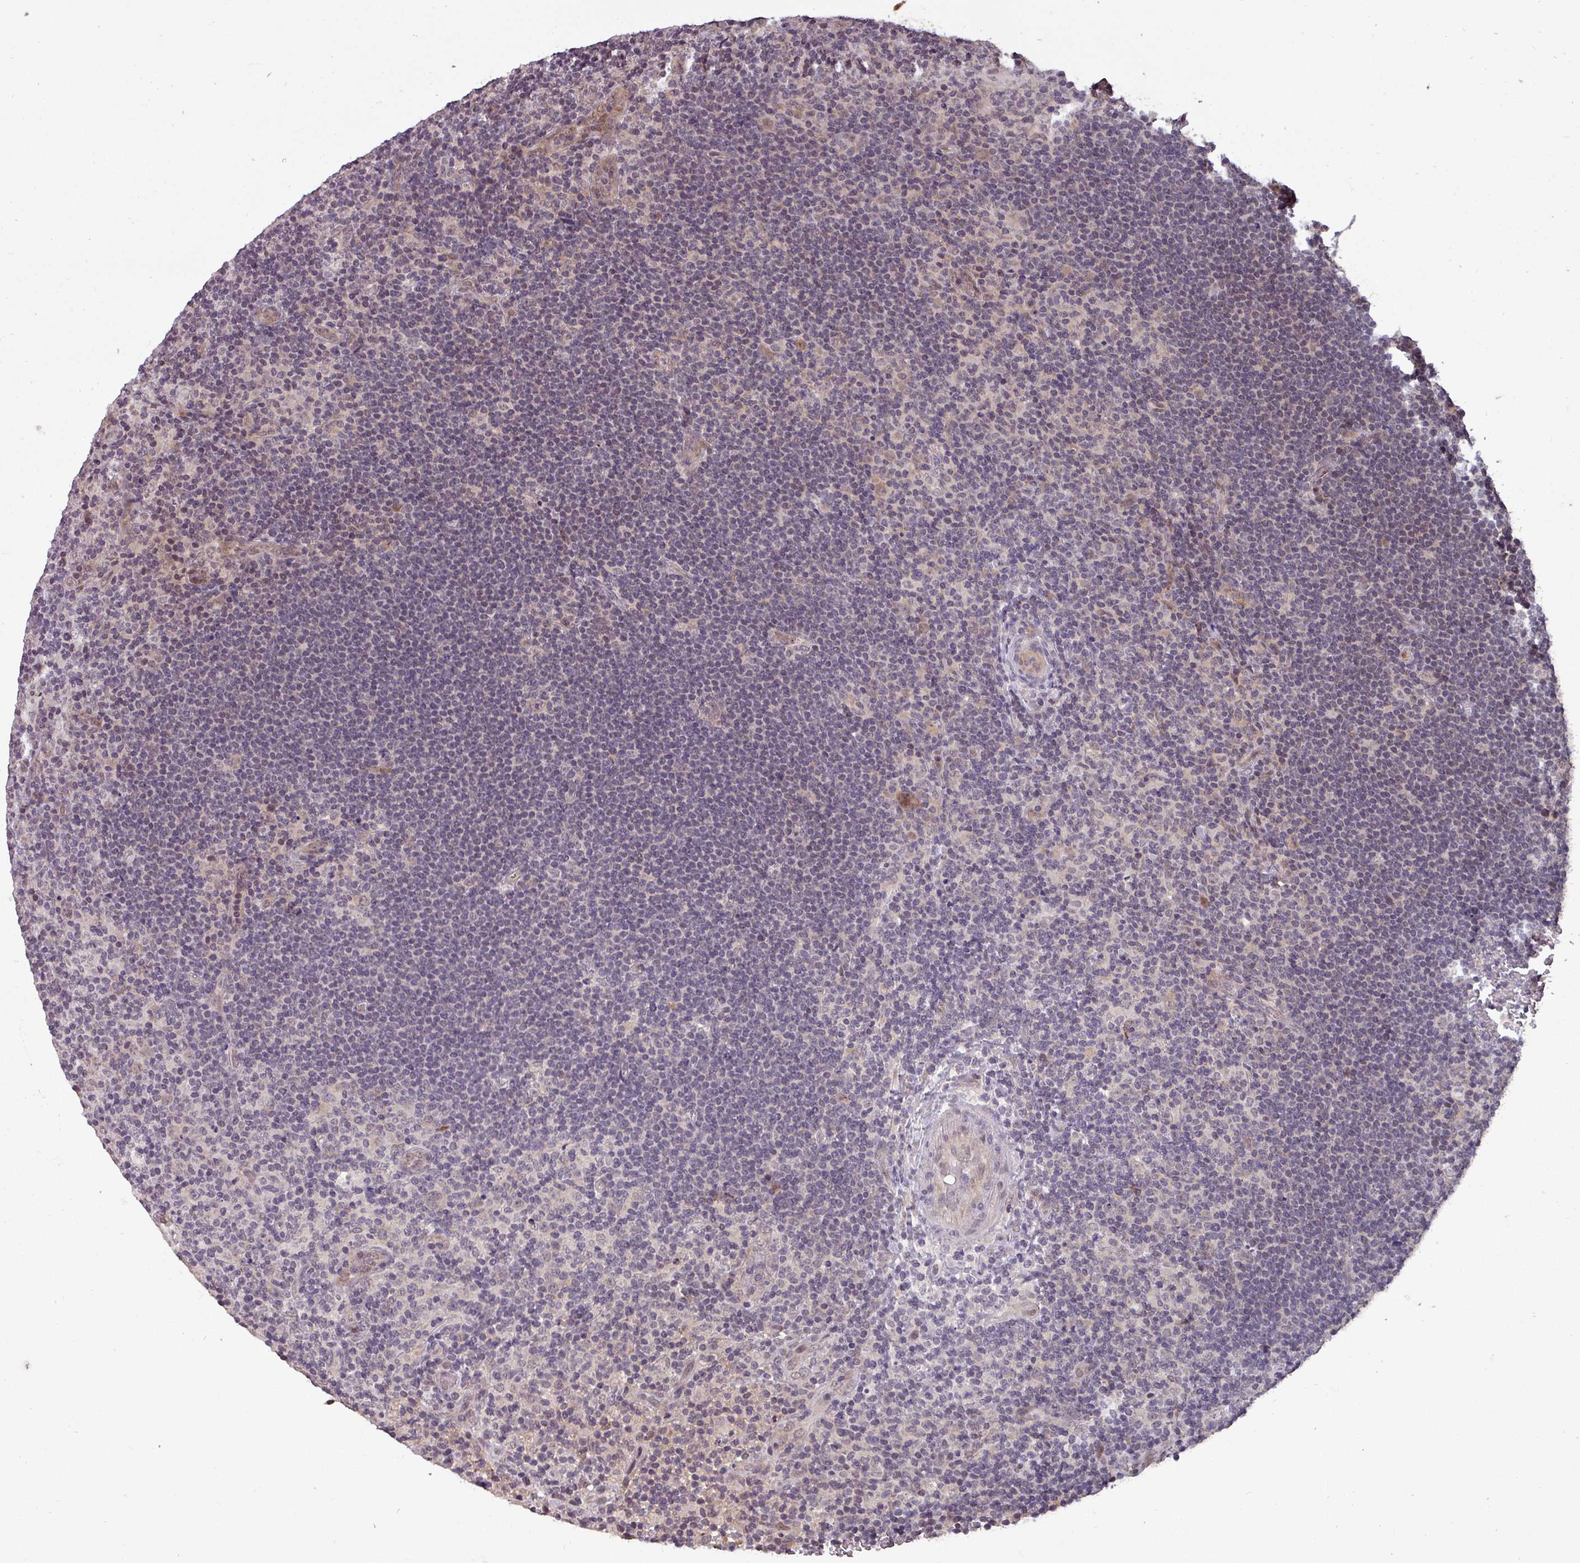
{"staining": {"intensity": "negative", "quantity": "none", "location": "none"}, "tissue": "lymphoma", "cell_type": "Tumor cells", "image_type": "cancer", "snomed": [{"axis": "morphology", "description": "Hodgkin's disease, NOS"}, {"axis": "topography", "description": "Lymph node"}], "caption": "Immunohistochemistry photomicrograph of neoplastic tissue: human lymphoma stained with DAB (3,3'-diaminobenzidine) reveals no significant protein positivity in tumor cells. Nuclei are stained in blue.", "gene": "NOB1", "patient": {"sex": "female", "age": 57}}